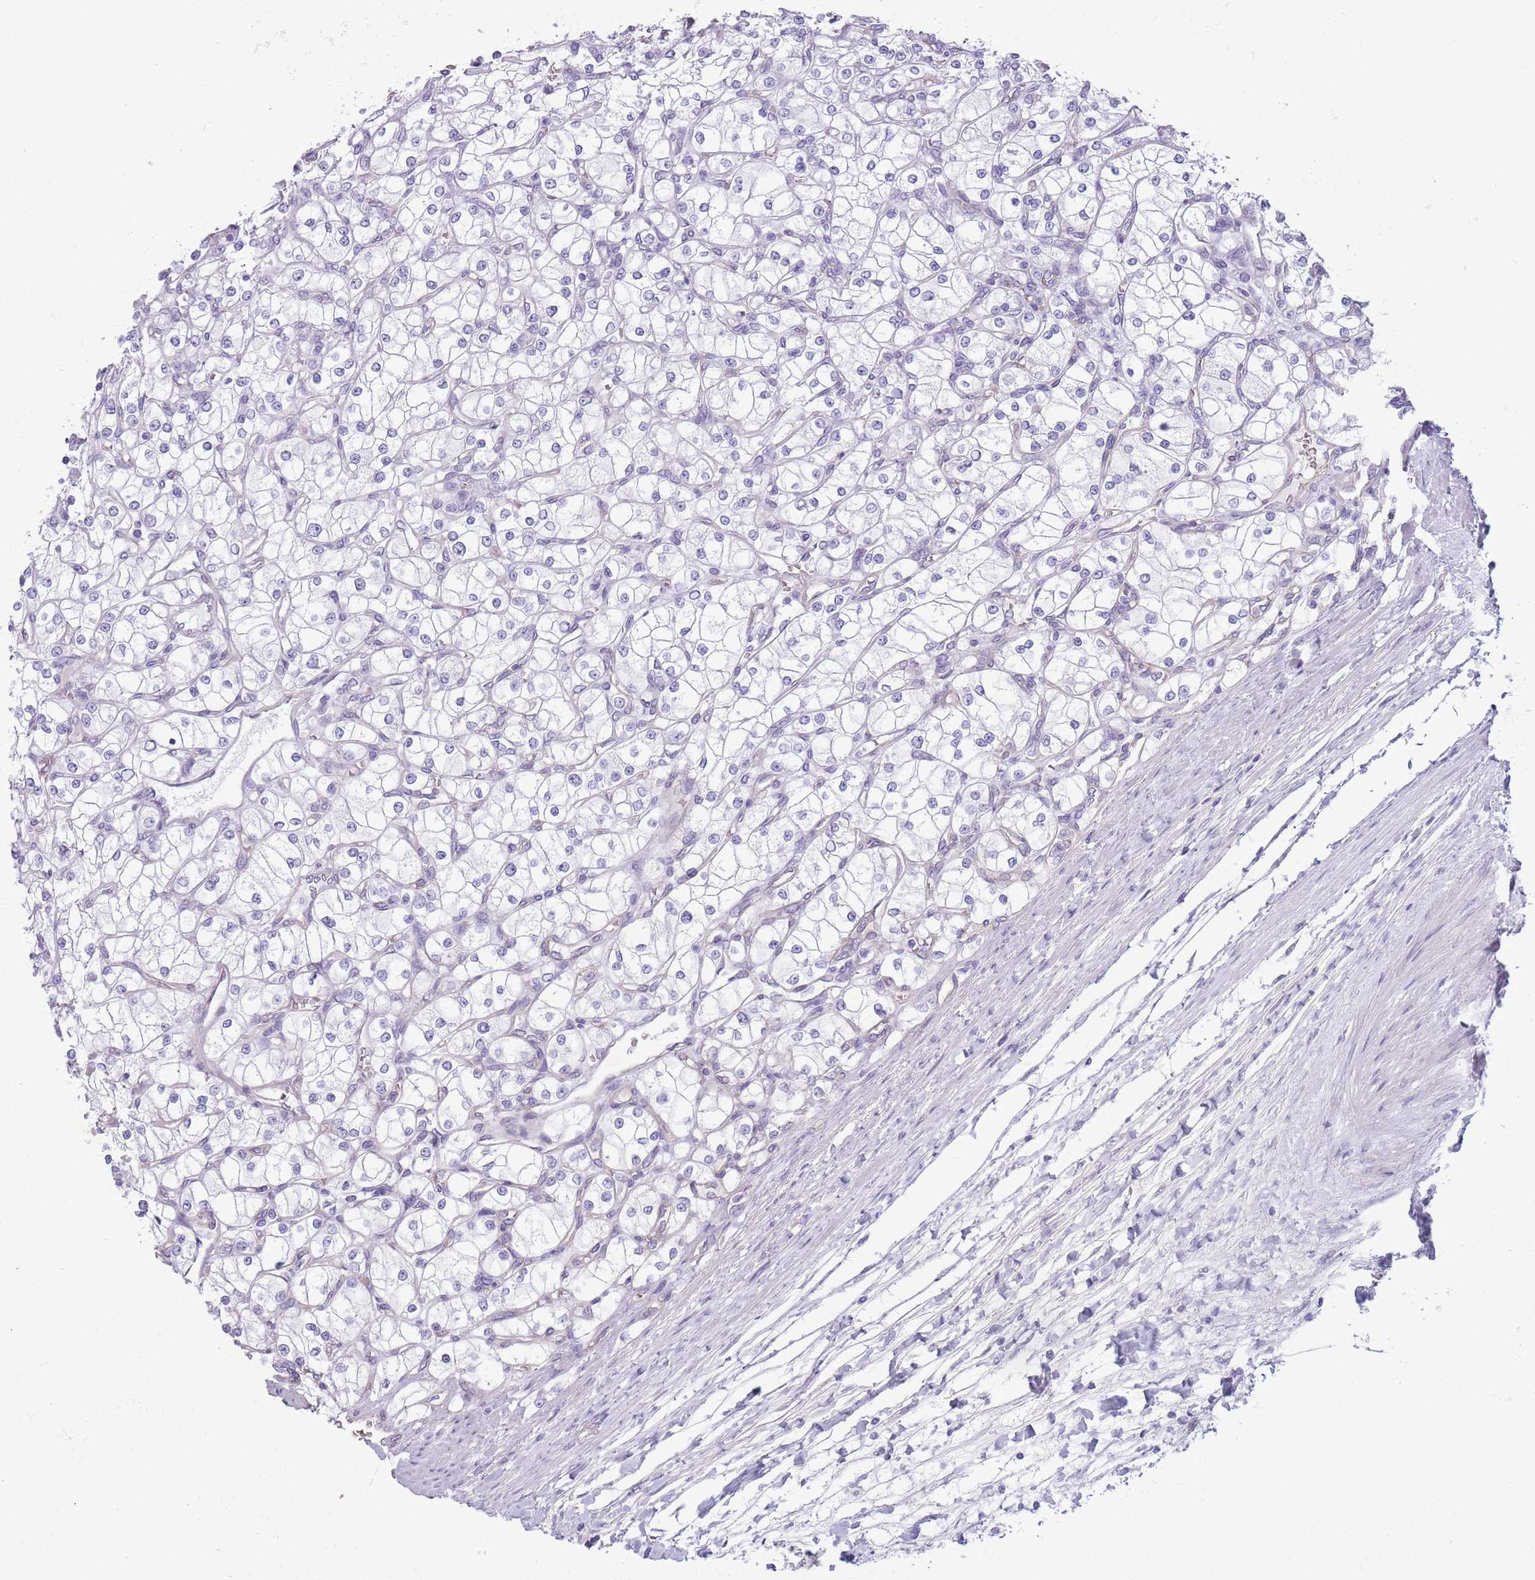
{"staining": {"intensity": "negative", "quantity": "none", "location": "none"}, "tissue": "renal cancer", "cell_type": "Tumor cells", "image_type": "cancer", "snomed": [{"axis": "morphology", "description": "Adenocarcinoma, NOS"}, {"axis": "topography", "description": "Kidney"}], "caption": "Tumor cells show no significant protein positivity in renal adenocarcinoma.", "gene": "RBP3", "patient": {"sex": "male", "age": 80}}